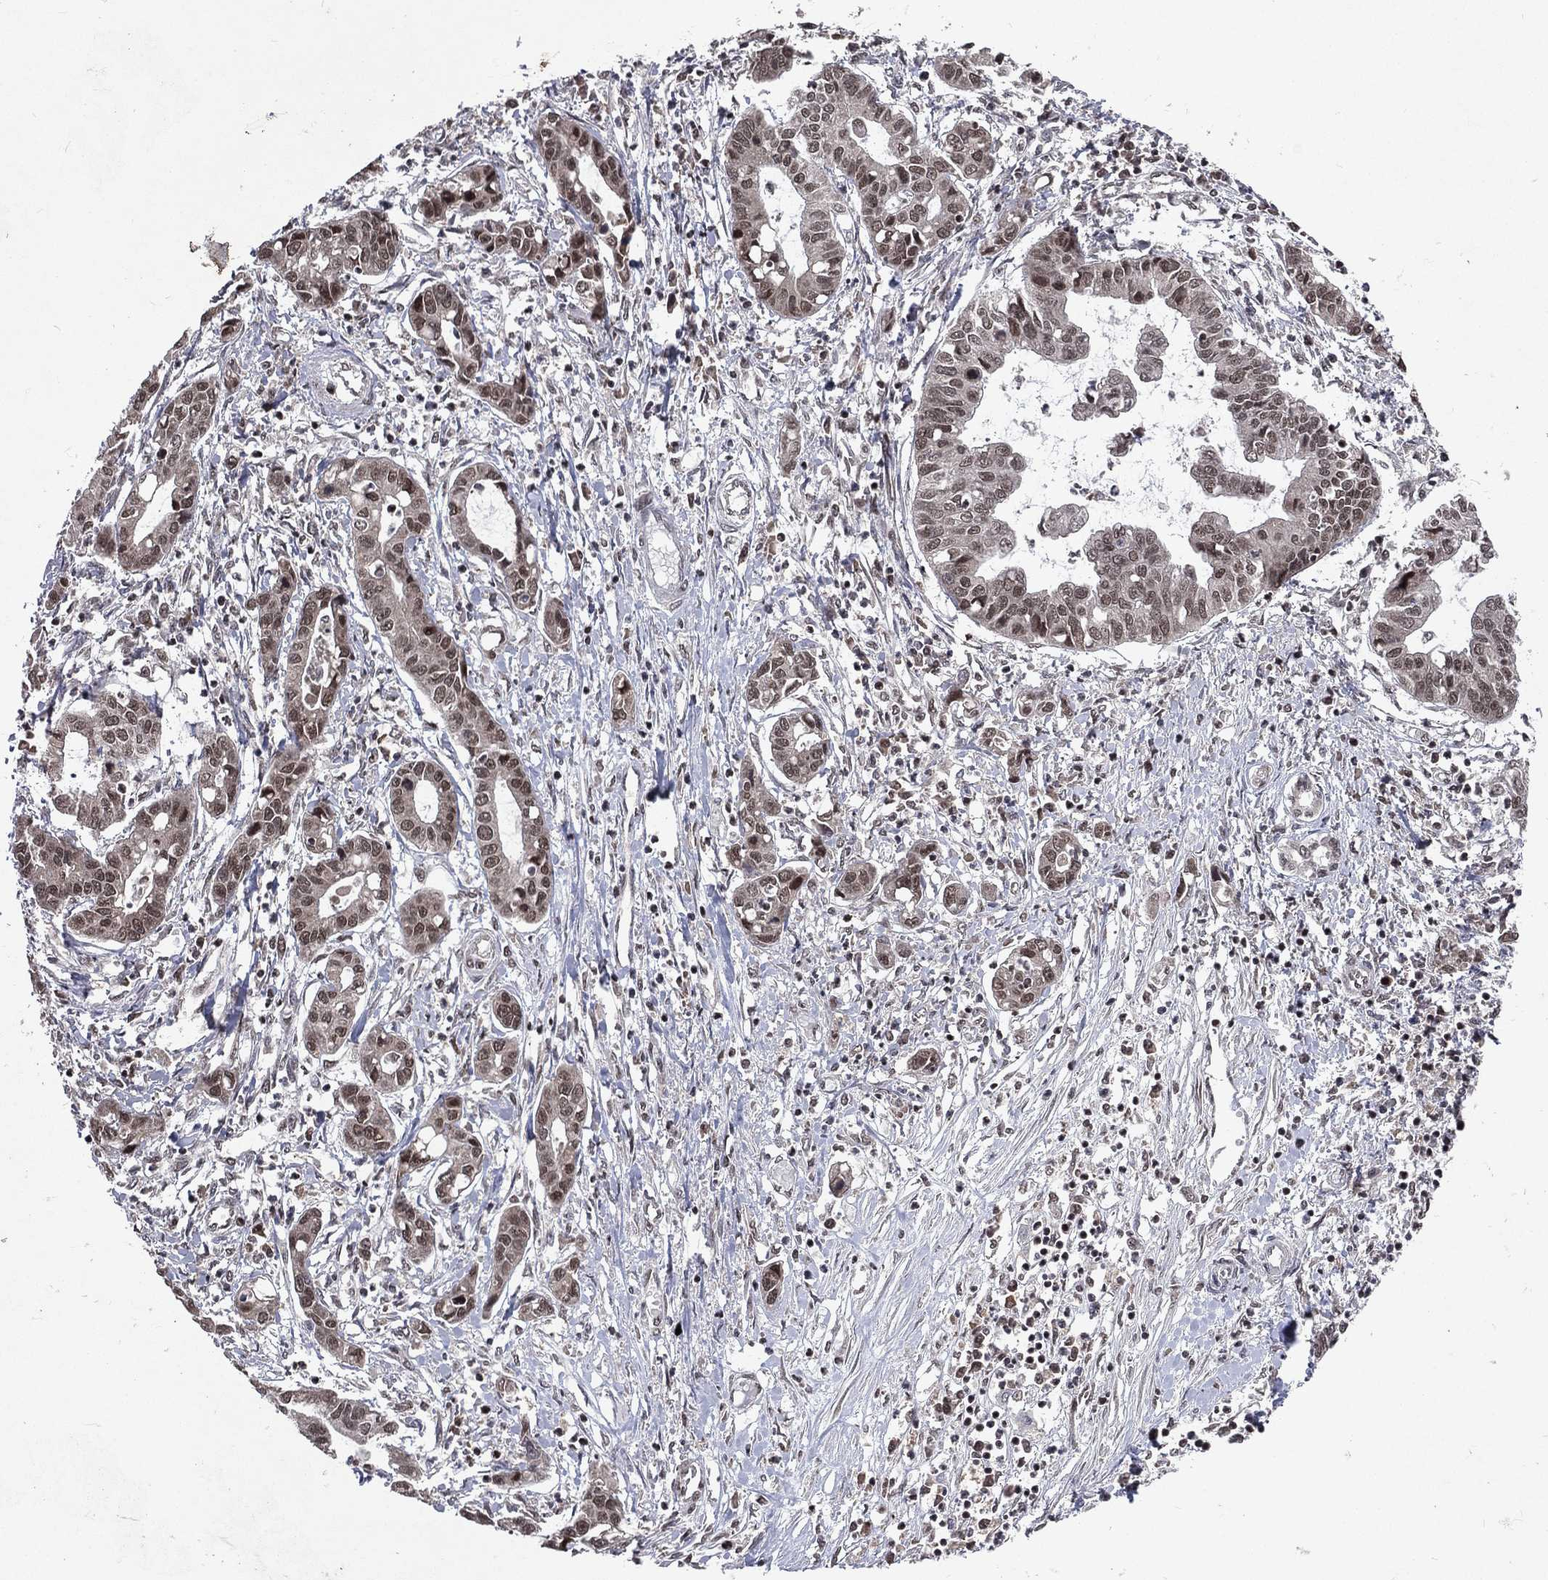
{"staining": {"intensity": "moderate", "quantity": "<25%", "location": "nuclear"}, "tissue": "liver cancer", "cell_type": "Tumor cells", "image_type": "cancer", "snomed": [{"axis": "morphology", "description": "Cholangiocarcinoma"}, {"axis": "topography", "description": "Liver"}], "caption": "A high-resolution image shows immunohistochemistry (IHC) staining of liver cancer, which exhibits moderate nuclear expression in about <25% of tumor cells. The protein of interest is shown in brown color, while the nuclei are stained blue.", "gene": "DMAP1", "patient": {"sex": "male", "age": 58}}